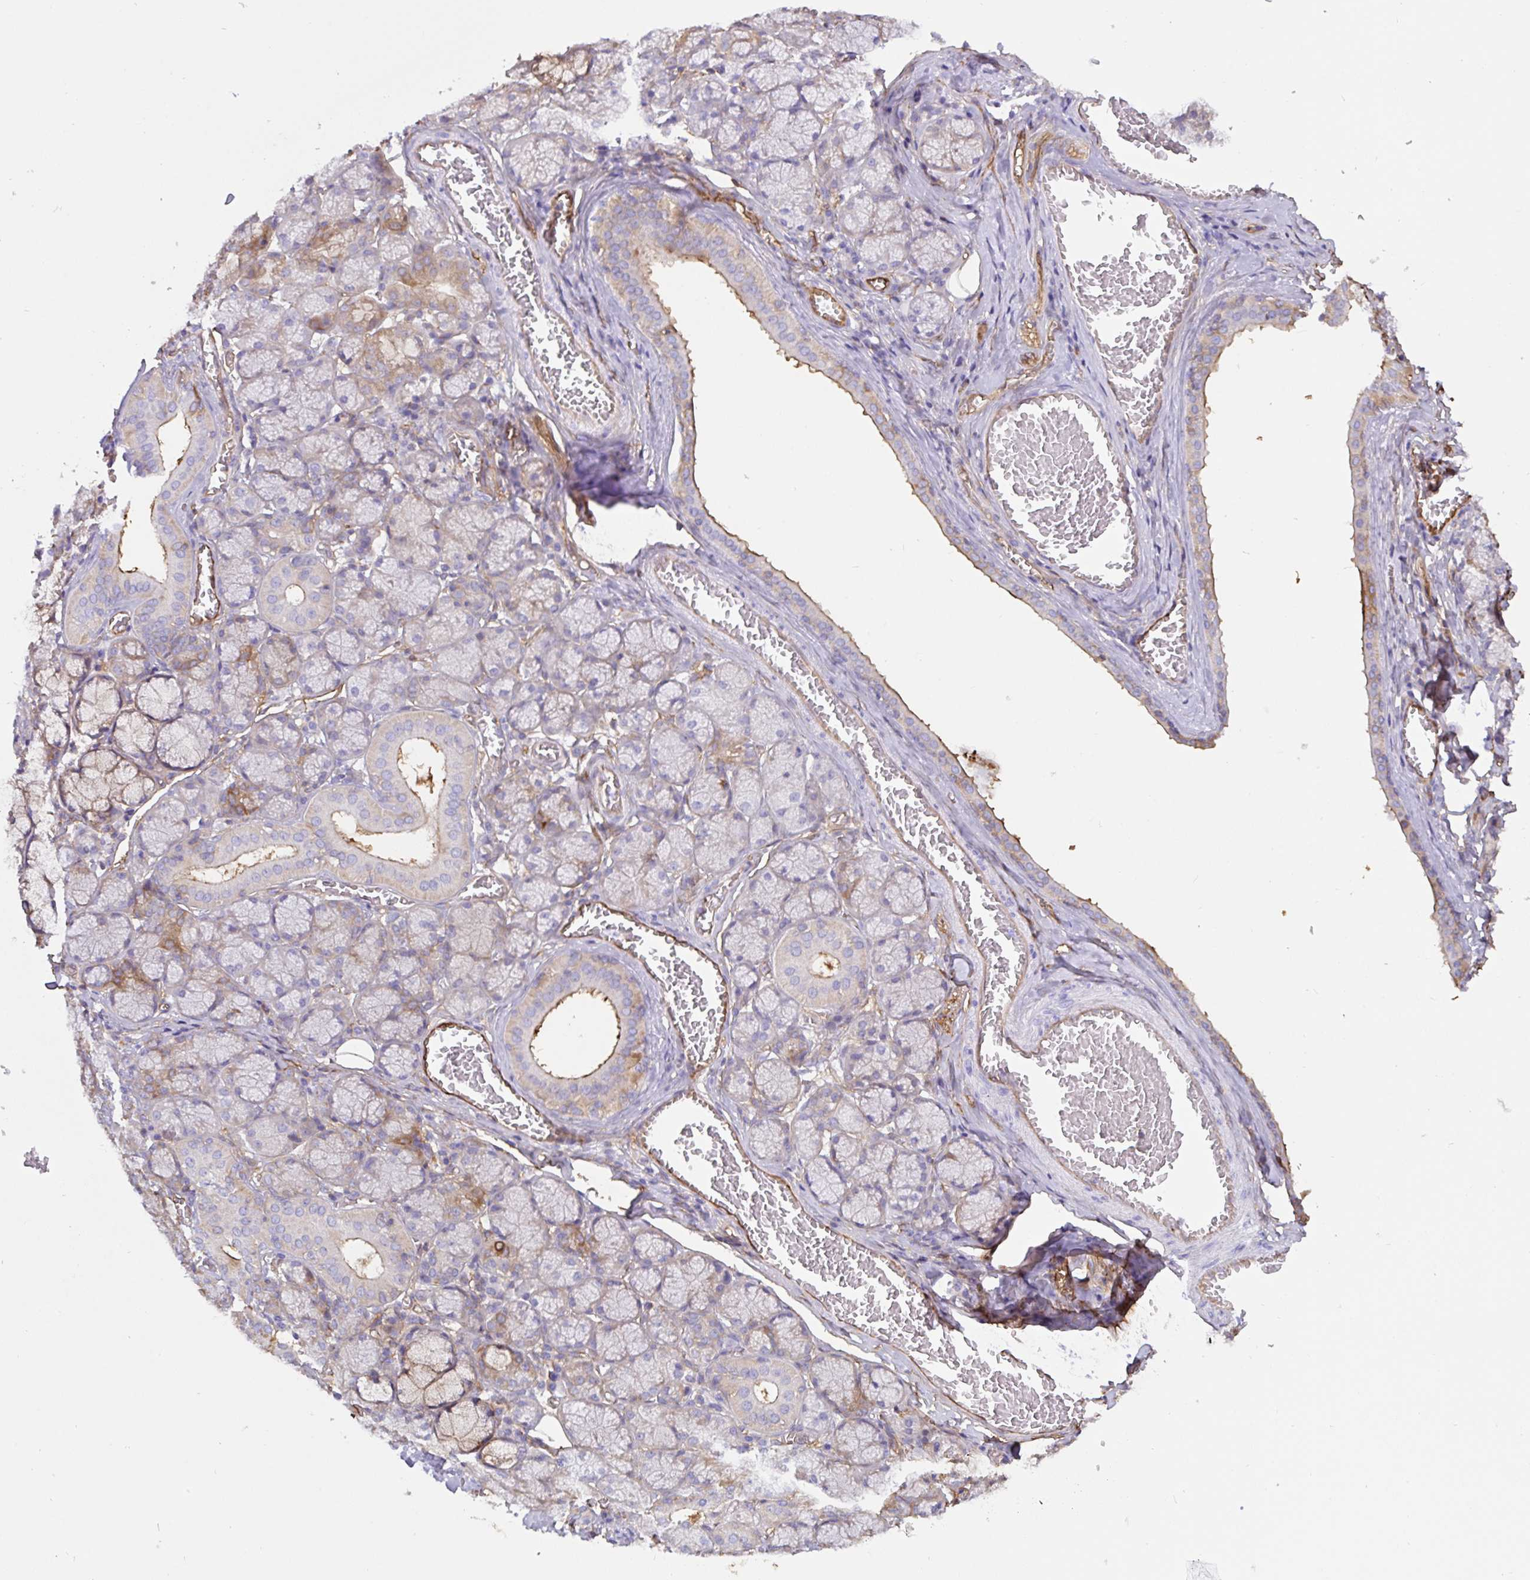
{"staining": {"intensity": "moderate", "quantity": "<25%", "location": "cytoplasmic/membranous"}, "tissue": "salivary gland", "cell_type": "Glandular cells", "image_type": "normal", "snomed": [{"axis": "morphology", "description": "Normal tissue, NOS"}, {"axis": "topography", "description": "Salivary gland"}], "caption": "Immunohistochemical staining of benign salivary gland displays moderate cytoplasmic/membranous protein staining in about <25% of glandular cells.", "gene": "ANXA2", "patient": {"sex": "female", "age": 24}}